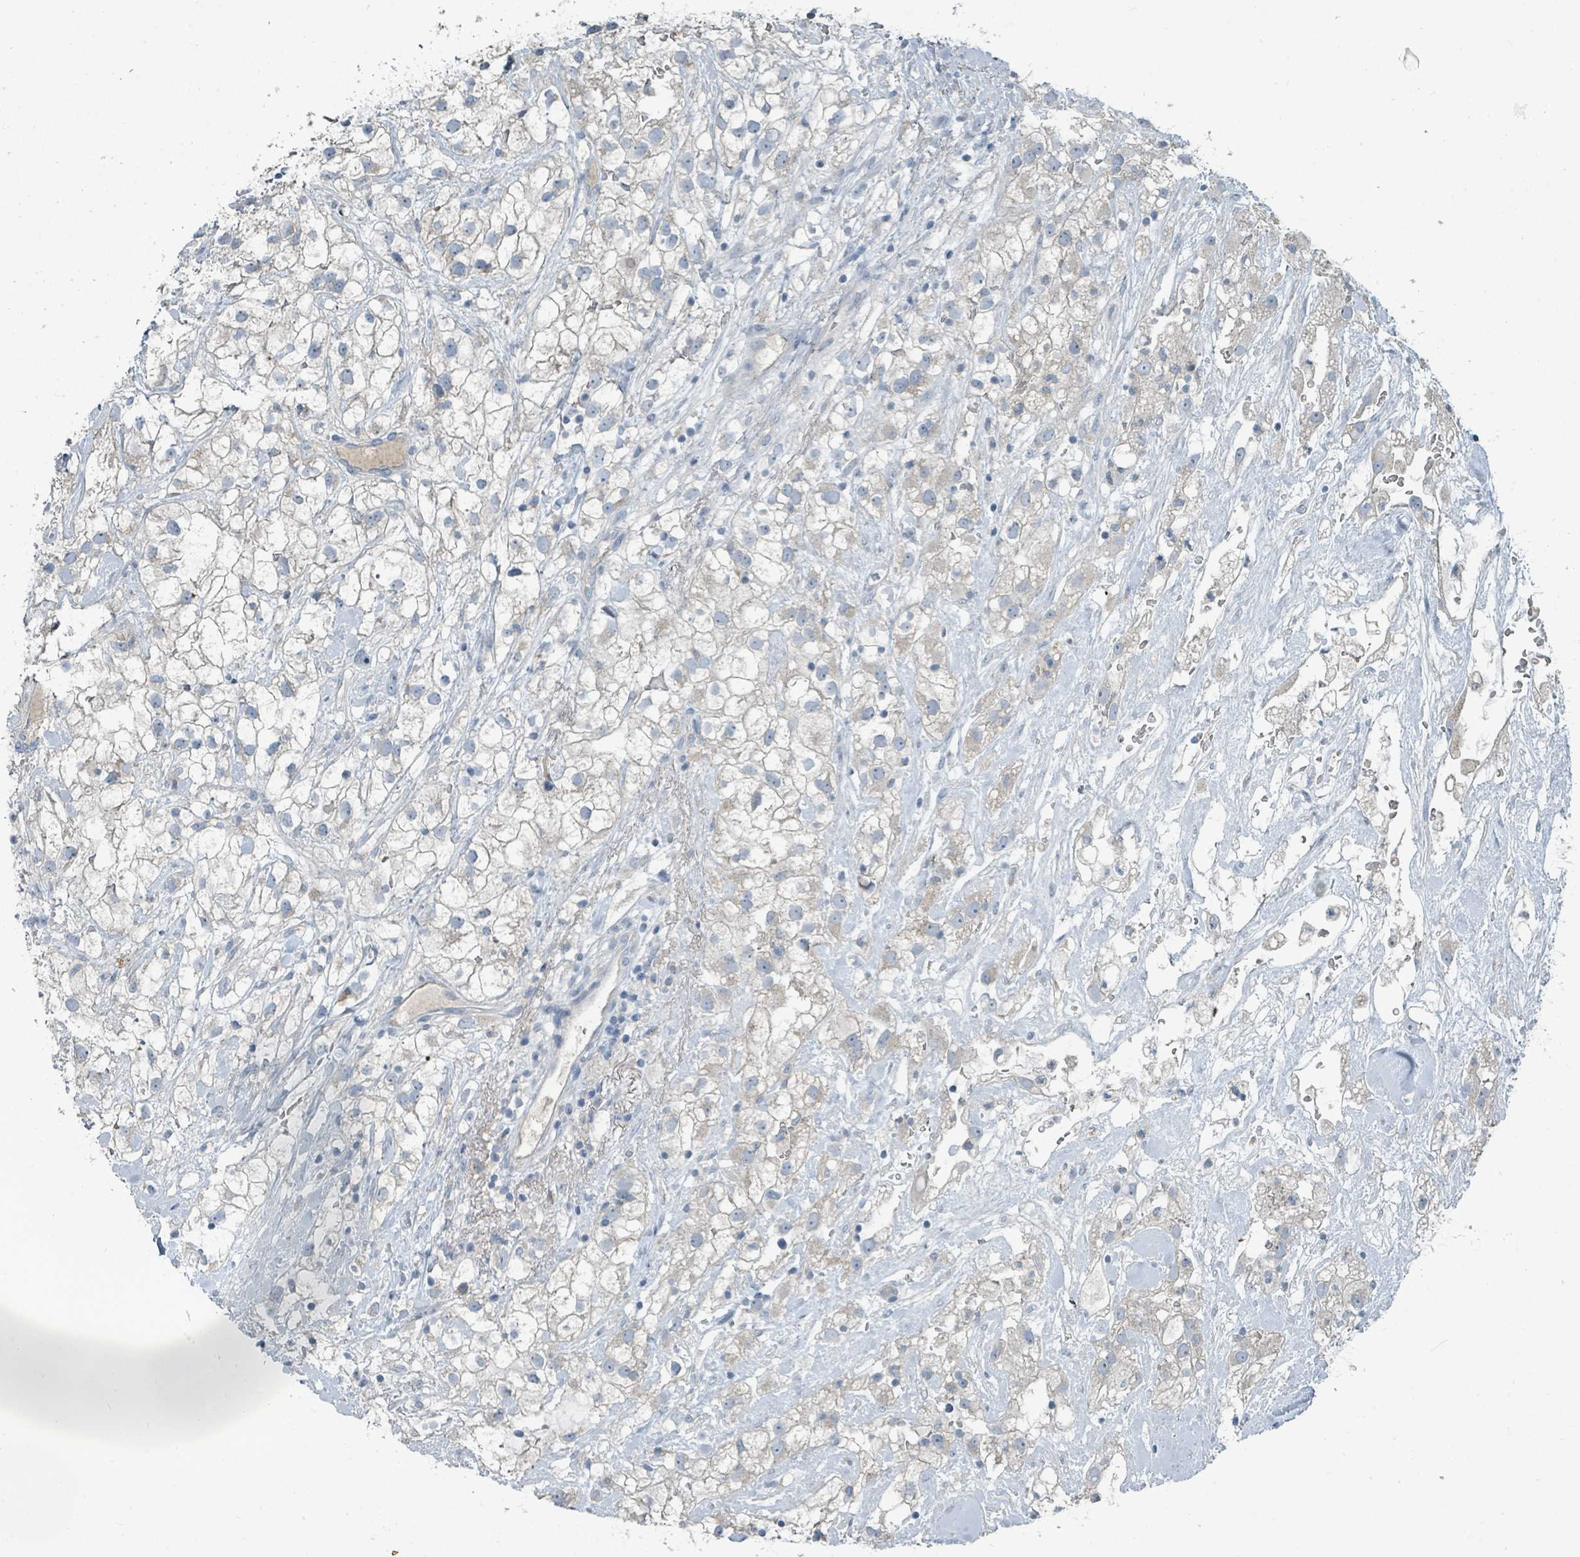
{"staining": {"intensity": "weak", "quantity": "<25%", "location": "cytoplasmic/membranous"}, "tissue": "renal cancer", "cell_type": "Tumor cells", "image_type": "cancer", "snomed": [{"axis": "morphology", "description": "Adenocarcinoma, NOS"}, {"axis": "topography", "description": "Kidney"}], "caption": "A high-resolution histopathology image shows IHC staining of renal adenocarcinoma, which demonstrates no significant expression in tumor cells.", "gene": "RASA4", "patient": {"sex": "male", "age": 59}}